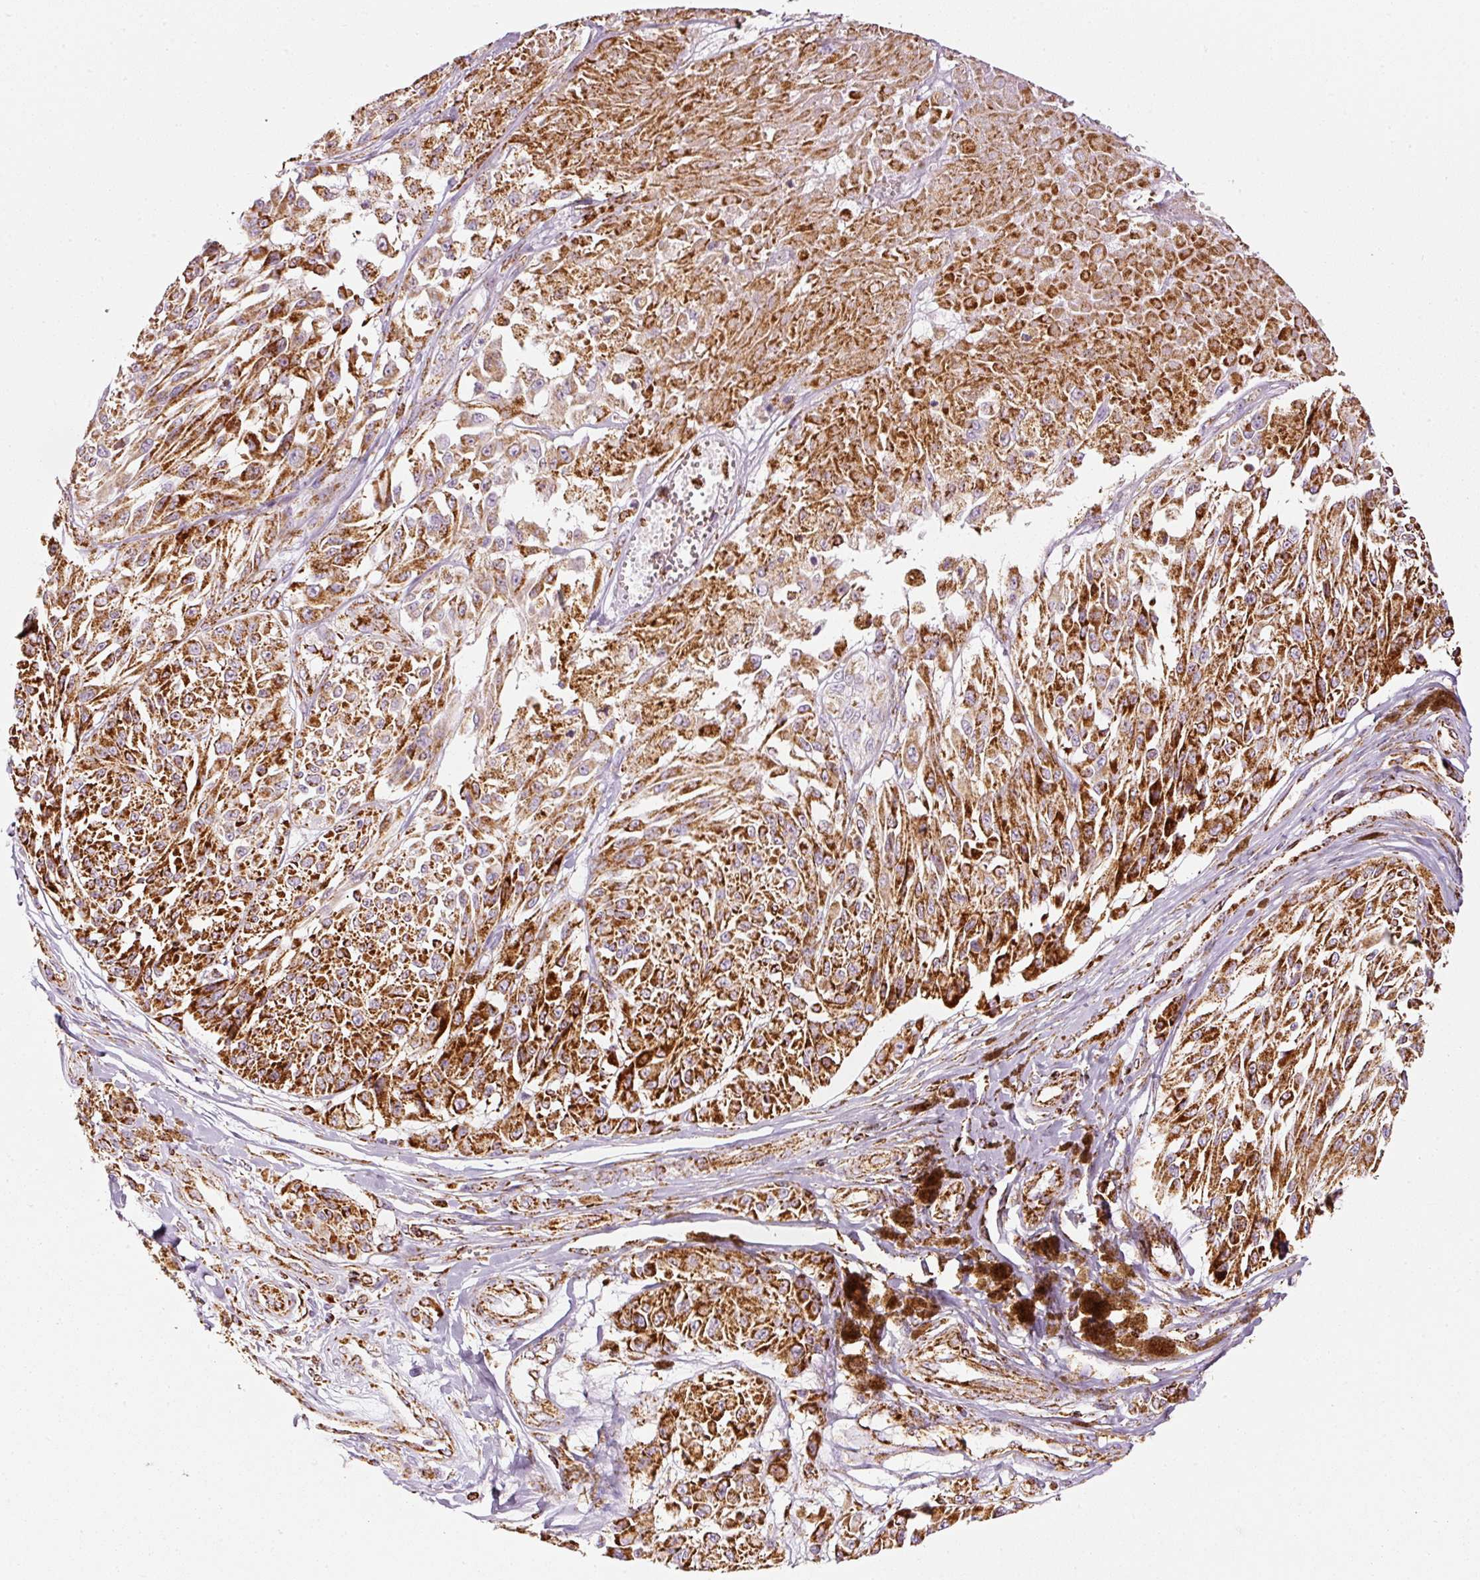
{"staining": {"intensity": "strong", "quantity": ">75%", "location": "cytoplasmic/membranous"}, "tissue": "melanoma", "cell_type": "Tumor cells", "image_type": "cancer", "snomed": [{"axis": "morphology", "description": "Malignant melanoma, NOS"}, {"axis": "topography", "description": "Skin"}], "caption": "Protein expression analysis of melanoma reveals strong cytoplasmic/membranous expression in about >75% of tumor cells. The staining was performed using DAB to visualize the protein expression in brown, while the nuclei were stained in blue with hematoxylin (Magnification: 20x).", "gene": "MT-CO2", "patient": {"sex": "male", "age": 94}}